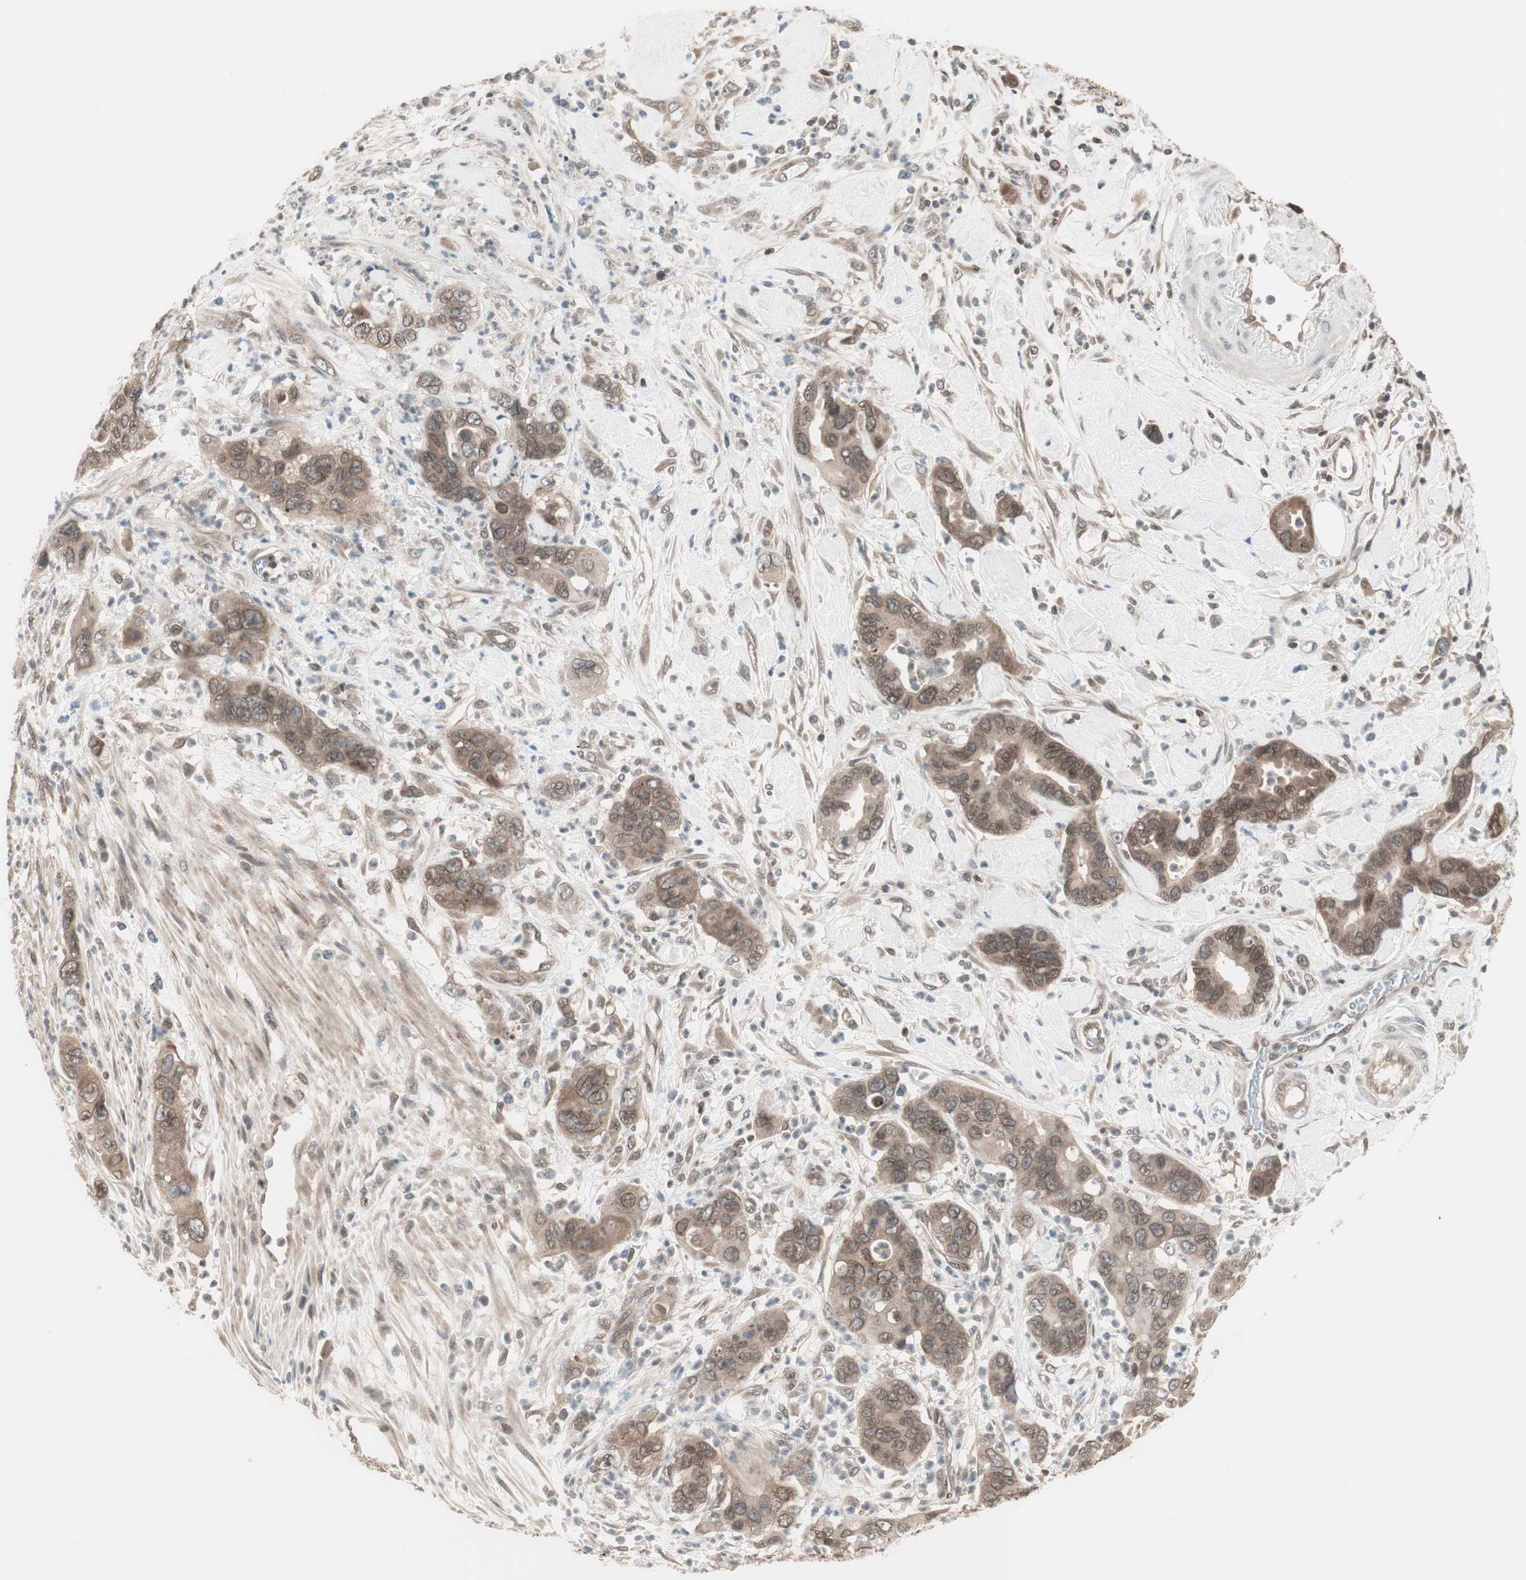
{"staining": {"intensity": "moderate", "quantity": ">75%", "location": "cytoplasmic/membranous"}, "tissue": "pancreatic cancer", "cell_type": "Tumor cells", "image_type": "cancer", "snomed": [{"axis": "morphology", "description": "Adenocarcinoma, NOS"}, {"axis": "topography", "description": "Pancreas"}], "caption": "A photomicrograph of pancreatic adenocarcinoma stained for a protein shows moderate cytoplasmic/membranous brown staining in tumor cells. The staining was performed using DAB (3,3'-diaminobenzidine) to visualize the protein expression in brown, while the nuclei were stained in blue with hematoxylin (Magnification: 20x).", "gene": "UBE2I", "patient": {"sex": "female", "age": 71}}